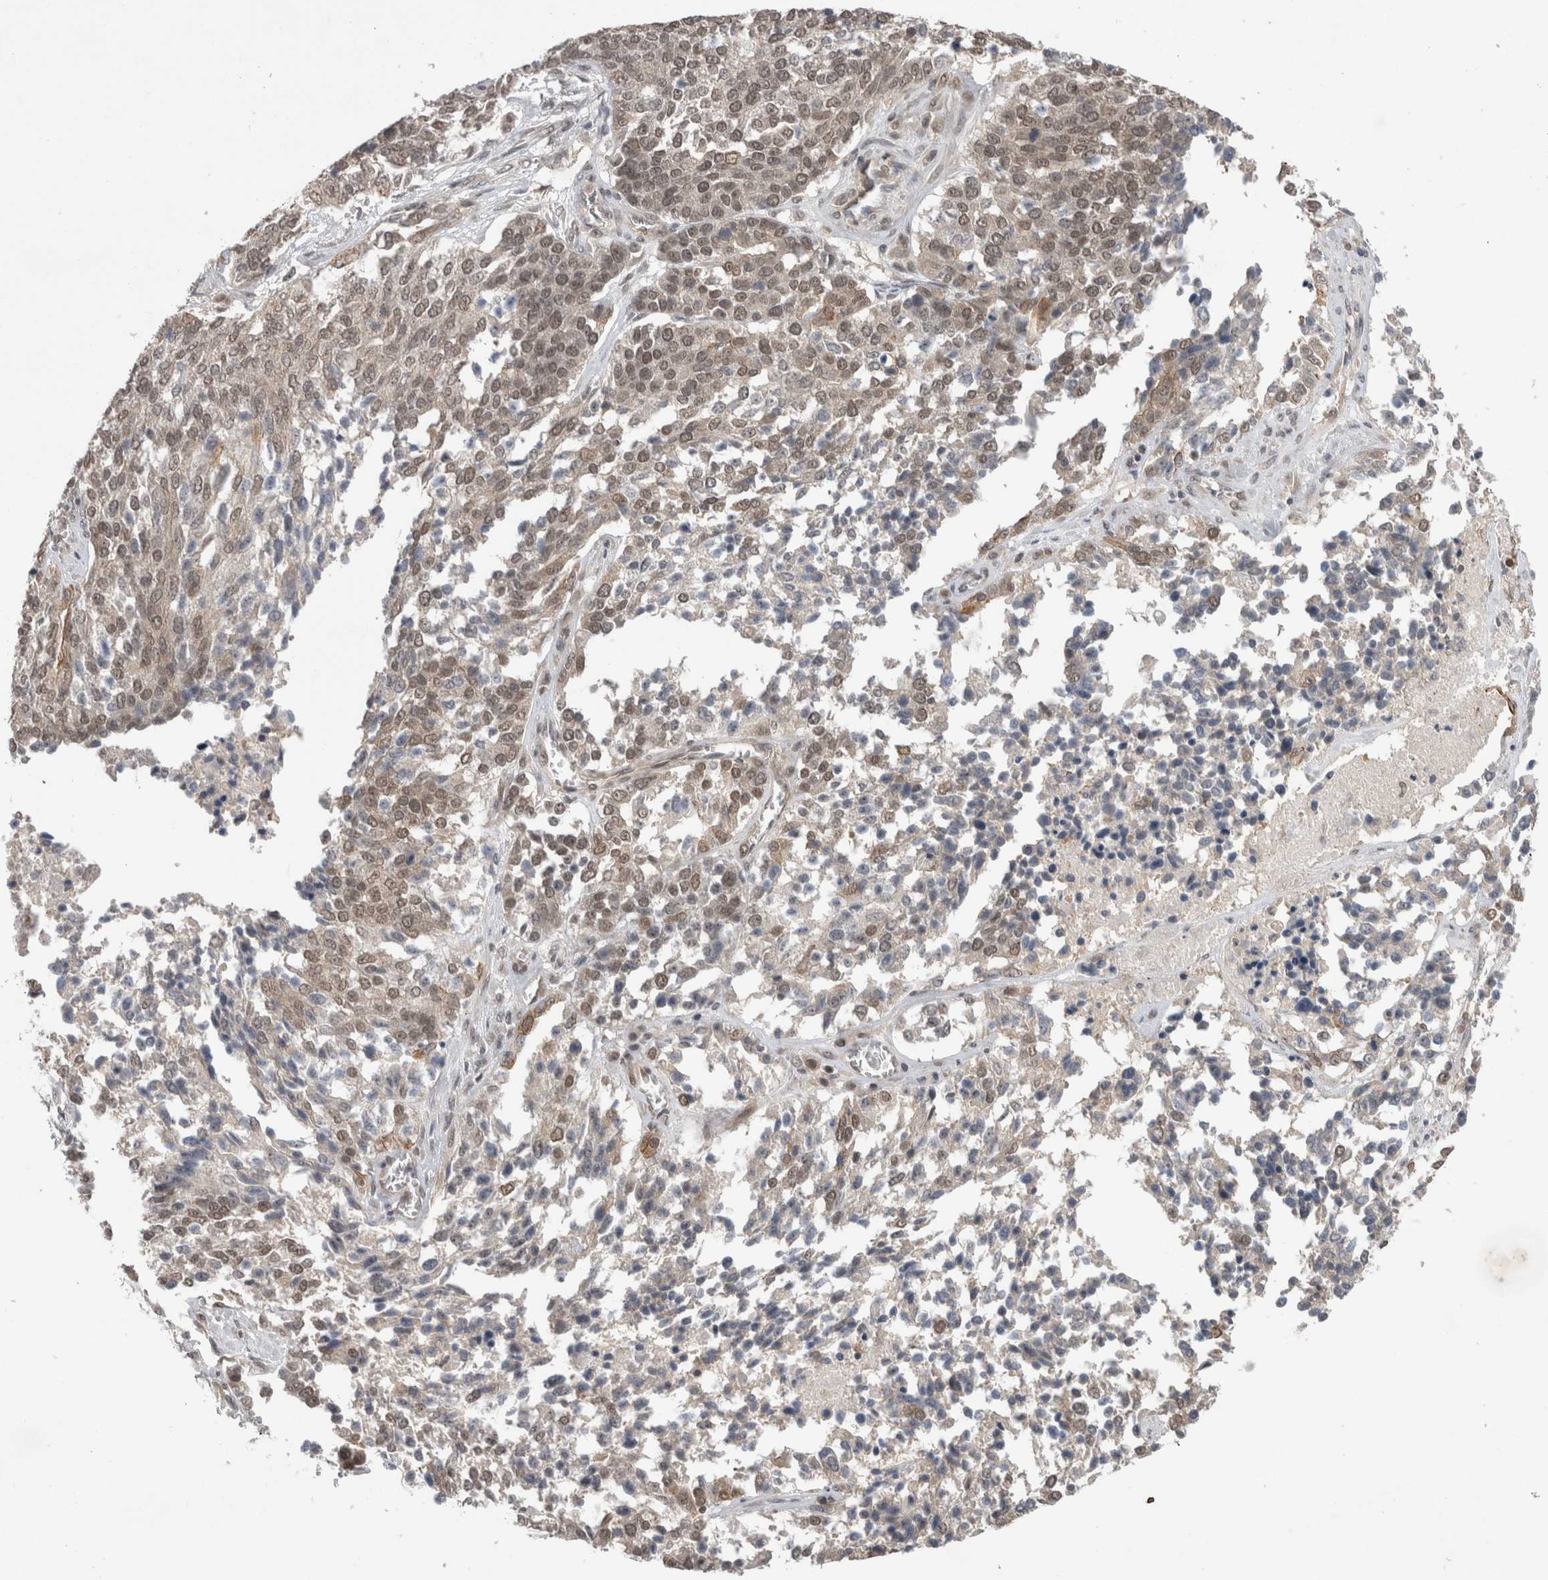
{"staining": {"intensity": "weak", "quantity": ">75%", "location": "nuclear"}, "tissue": "ovarian cancer", "cell_type": "Tumor cells", "image_type": "cancer", "snomed": [{"axis": "morphology", "description": "Cystadenocarcinoma, serous, NOS"}, {"axis": "topography", "description": "Ovary"}], "caption": "Ovarian serous cystadenocarcinoma stained with a protein marker displays weak staining in tumor cells.", "gene": "ZNF341", "patient": {"sex": "female", "age": 44}}